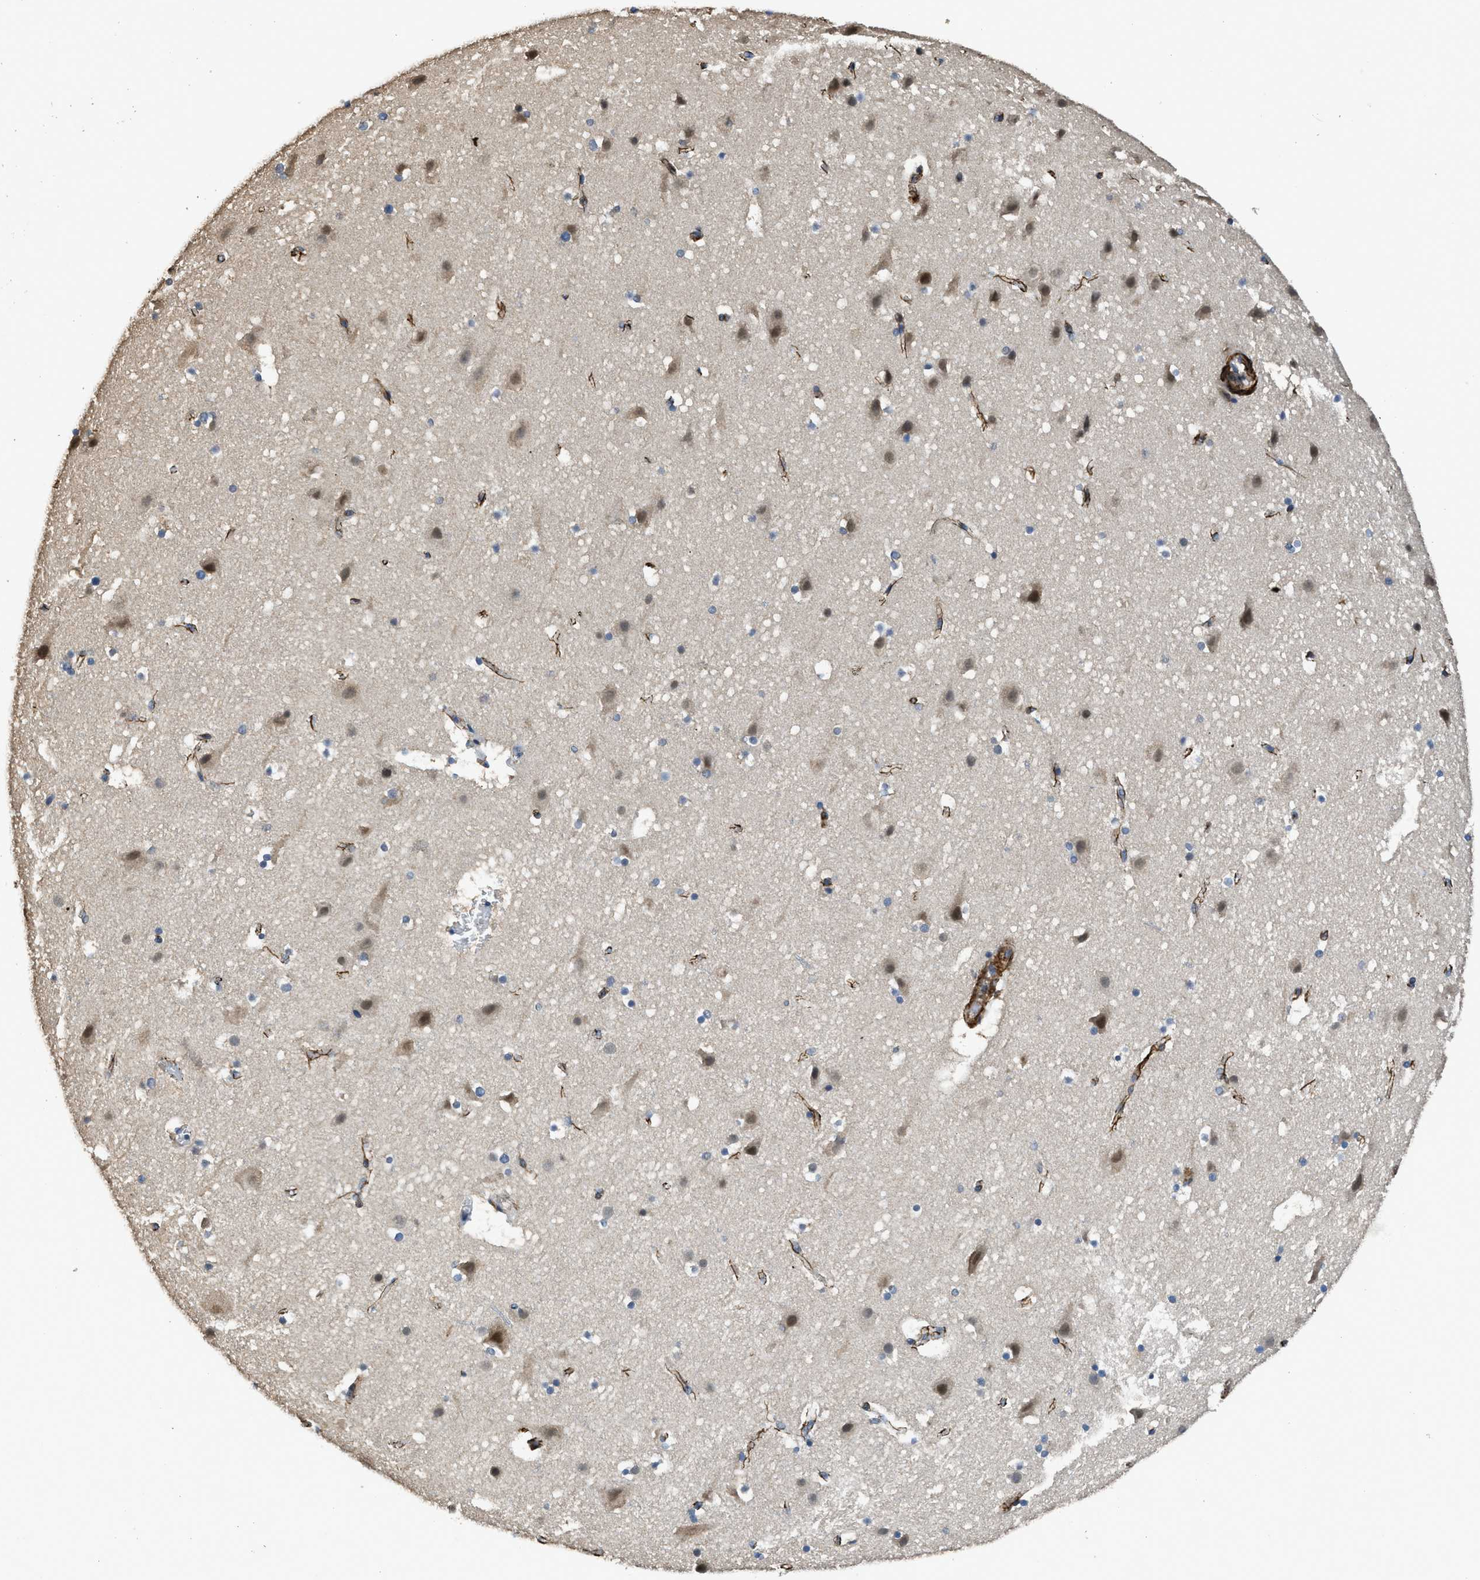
{"staining": {"intensity": "weak", "quantity": ">75%", "location": "cytoplasmic/membranous"}, "tissue": "cerebral cortex", "cell_type": "Endothelial cells", "image_type": "normal", "snomed": [{"axis": "morphology", "description": "Normal tissue, NOS"}, {"axis": "topography", "description": "Cerebral cortex"}], "caption": "IHC photomicrograph of benign cerebral cortex: cerebral cortex stained using immunohistochemistry reveals low levels of weak protein expression localized specifically in the cytoplasmic/membranous of endothelial cells, appearing as a cytoplasmic/membranous brown color.", "gene": "SYNM", "patient": {"sex": "male", "age": 45}}